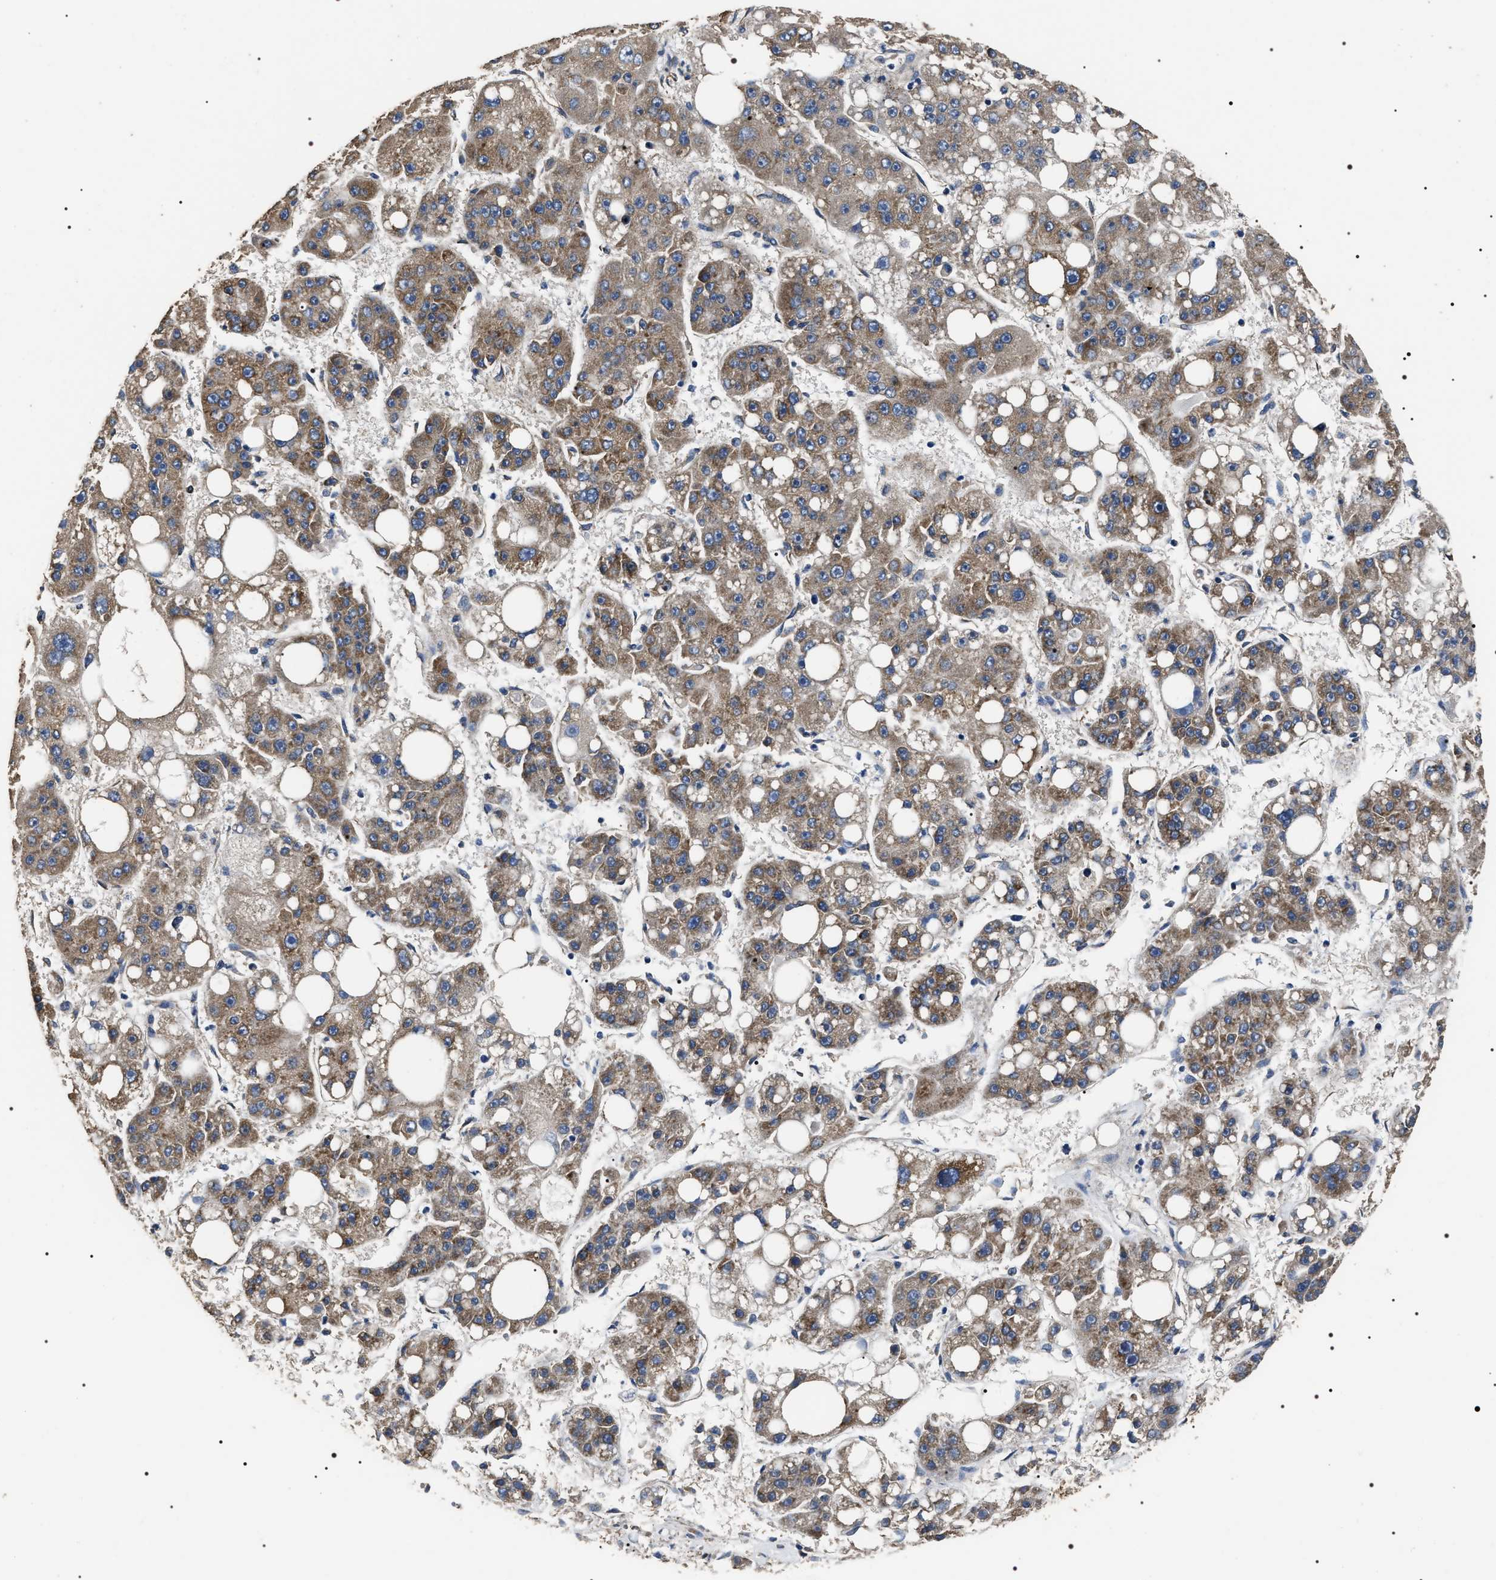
{"staining": {"intensity": "moderate", "quantity": ">75%", "location": "cytoplasmic/membranous"}, "tissue": "liver cancer", "cell_type": "Tumor cells", "image_type": "cancer", "snomed": [{"axis": "morphology", "description": "Carcinoma, Hepatocellular, NOS"}, {"axis": "topography", "description": "Liver"}], "caption": "Approximately >75% of tumor cells in human liver cancer show moderate cytoplasmic/membranous protein expression as visualized by brown immunohistochemical staining.", "gene": "KTN1", "patient": {"sex": "female", "age": 61}}